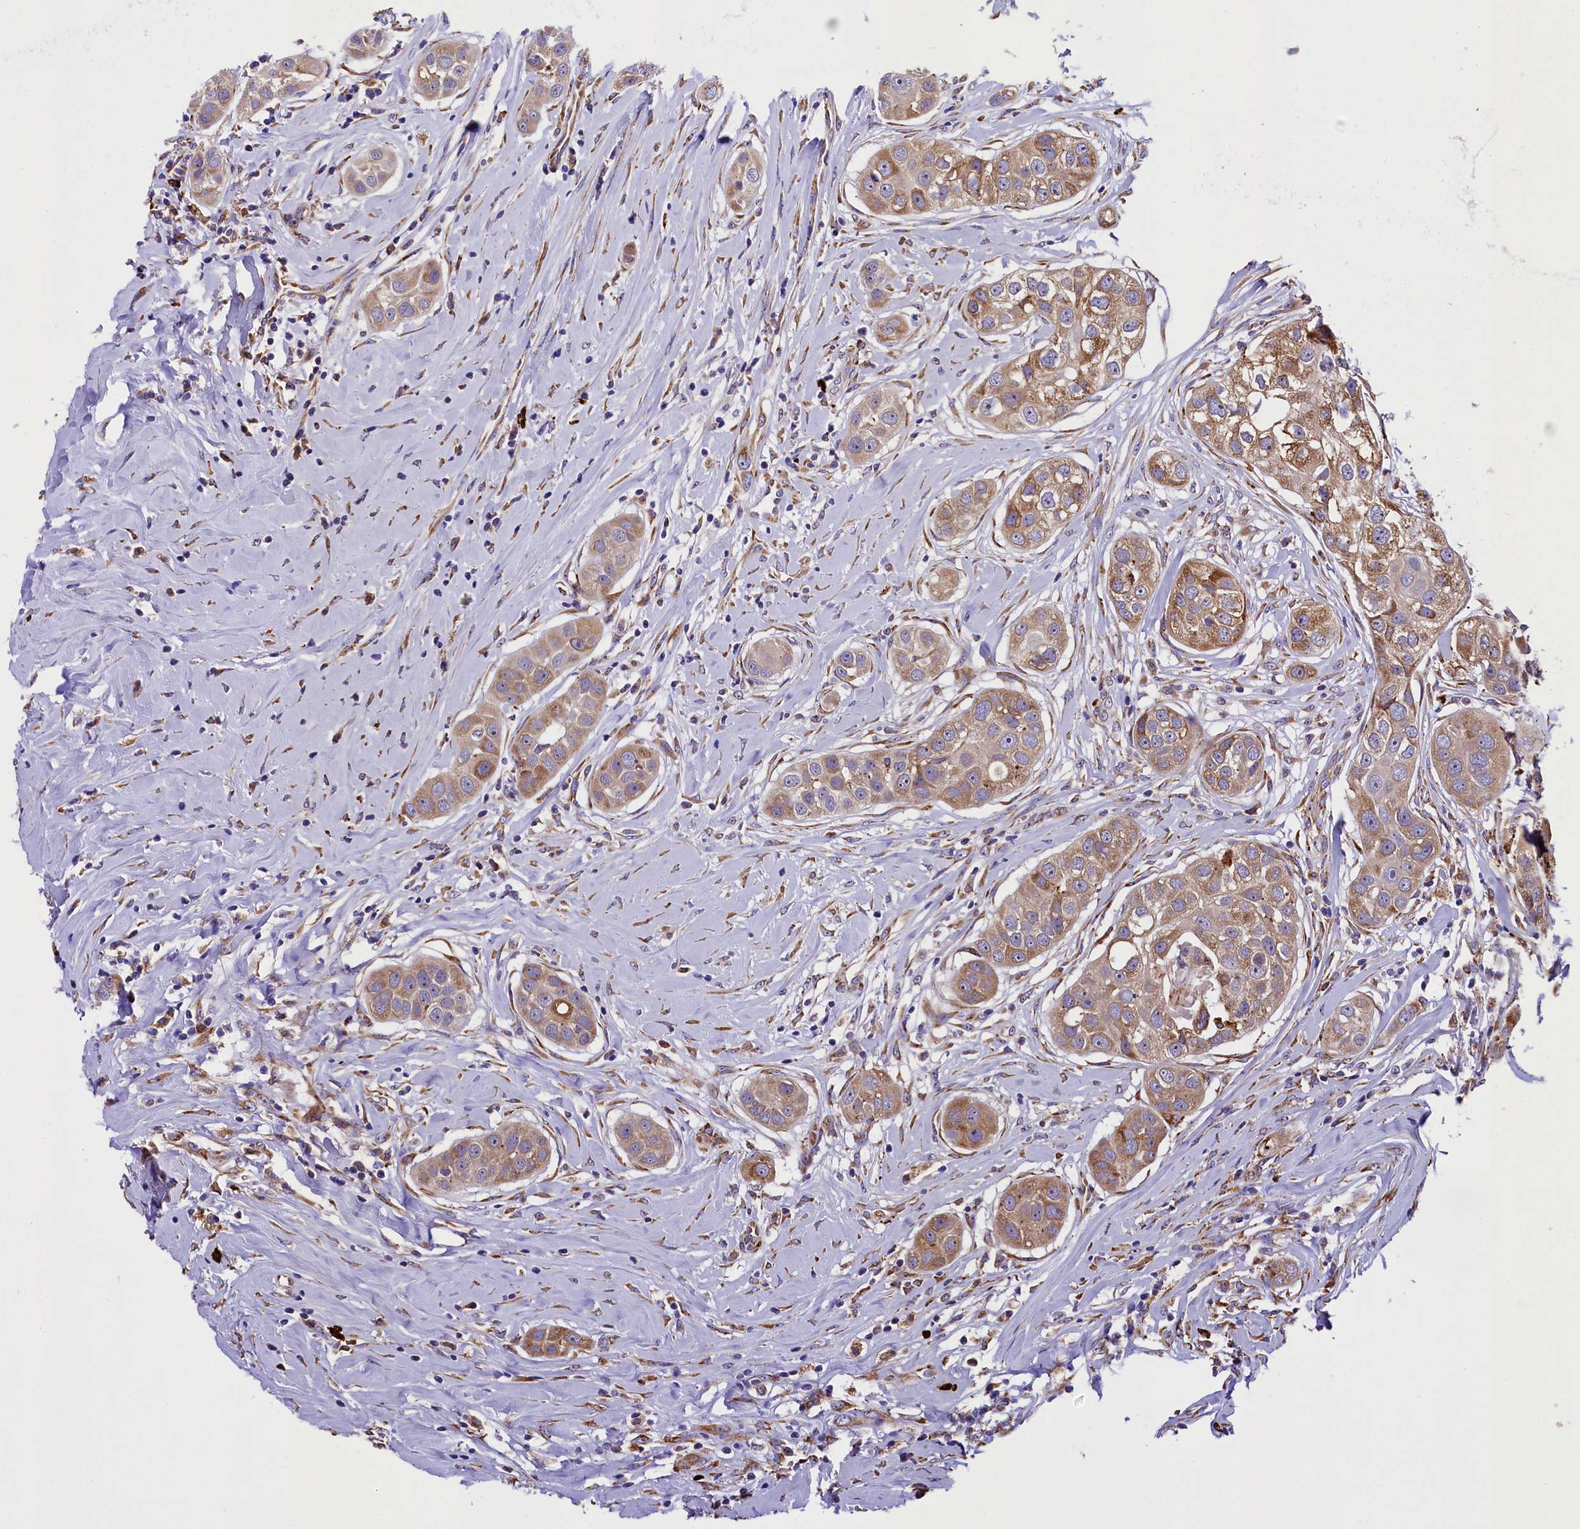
{"staining": {"intensity": "moderate", "quantity": "25%-75%", "location": "cytoplasmic/membranous"}, "tissue": "head and neck cancer", "cell_type": "Tumor cells", "image_type": "cancer", "snomed": [{"axis": "morphology", "description": "Normal tissue, NOS"}, {"axis": "morphology", "description": "Squamous cell carcinoma, NOS"}, {"axis": "topography", "description": "Skeletal muscle"}, {"axis": "topography", "description": "Head-Neck"}], "caption": "Head and neck cancer (squamous cell carcinoma) stained with a brown dye shows moderate cytoplasmic/membranous positive staining in about 25%-75% of tumor cells.", "gene": "CAPS2", "patient": {"sex": "male", "age": 51}}